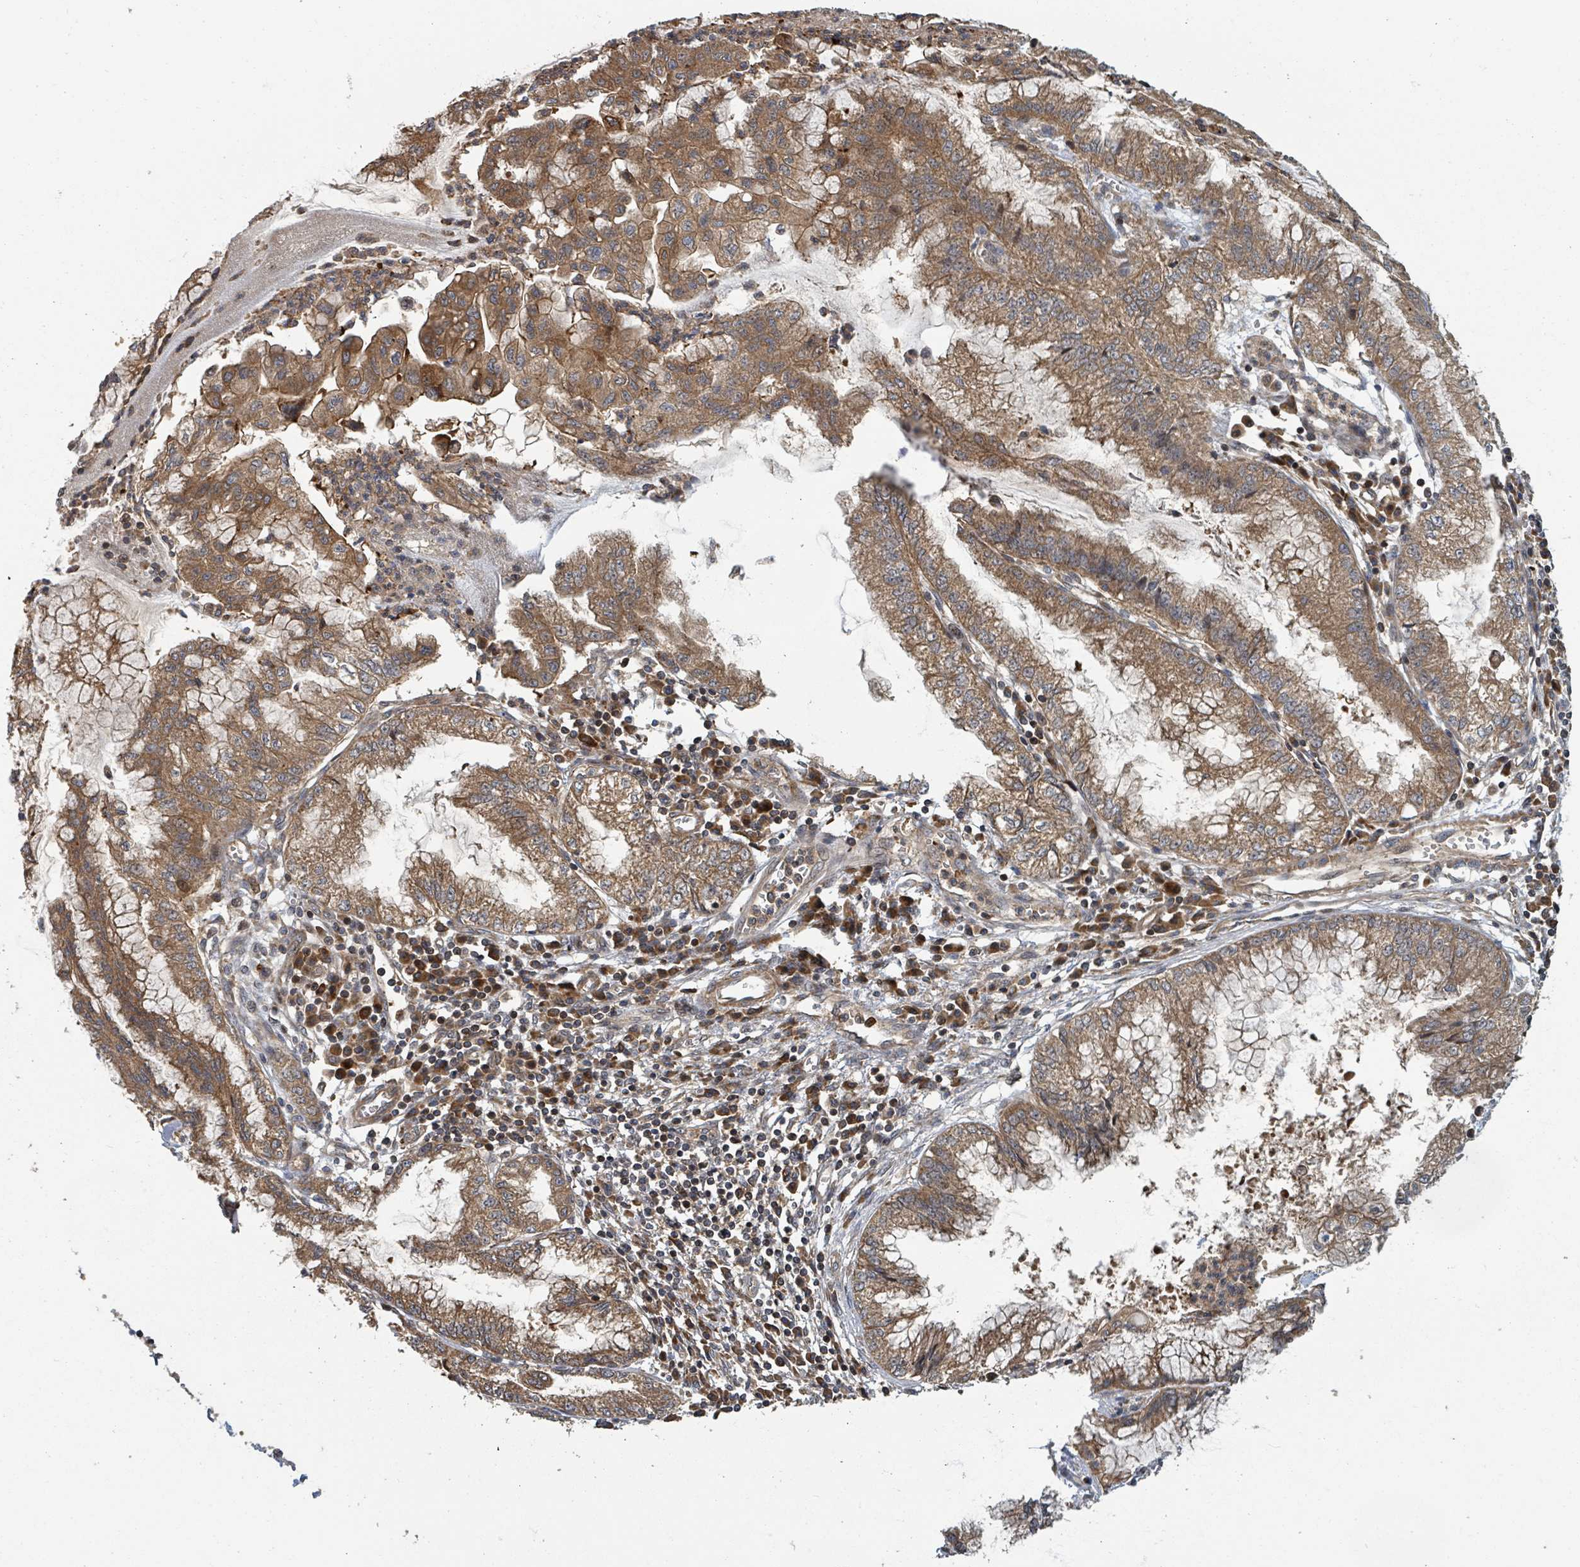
{"staining": {"intensity": "moderate", "quantity": ">75%", "location": "cytoplasmic/membranous"}, "tissue": "pancreatic cancer", "cell_type": "Tumor cells", "image_type": "cancer", "snomed": [{"axis": "morphology", "description": "Adenocarcinoma, NOS"}, {"axis": "topography", "description": "Pancreas"}], "caption": "High-power microscopy captured an immunohistochemistry (IHC) micrograph of pancreatic cancer, revealing moderate cytoplasmic/membranous staining in about >75% of tumor cells. (DAB IHC with brightfield microscopy, high magnification).", "gene": "DPM1", "patient": {"sex": "male", "age": 73}}